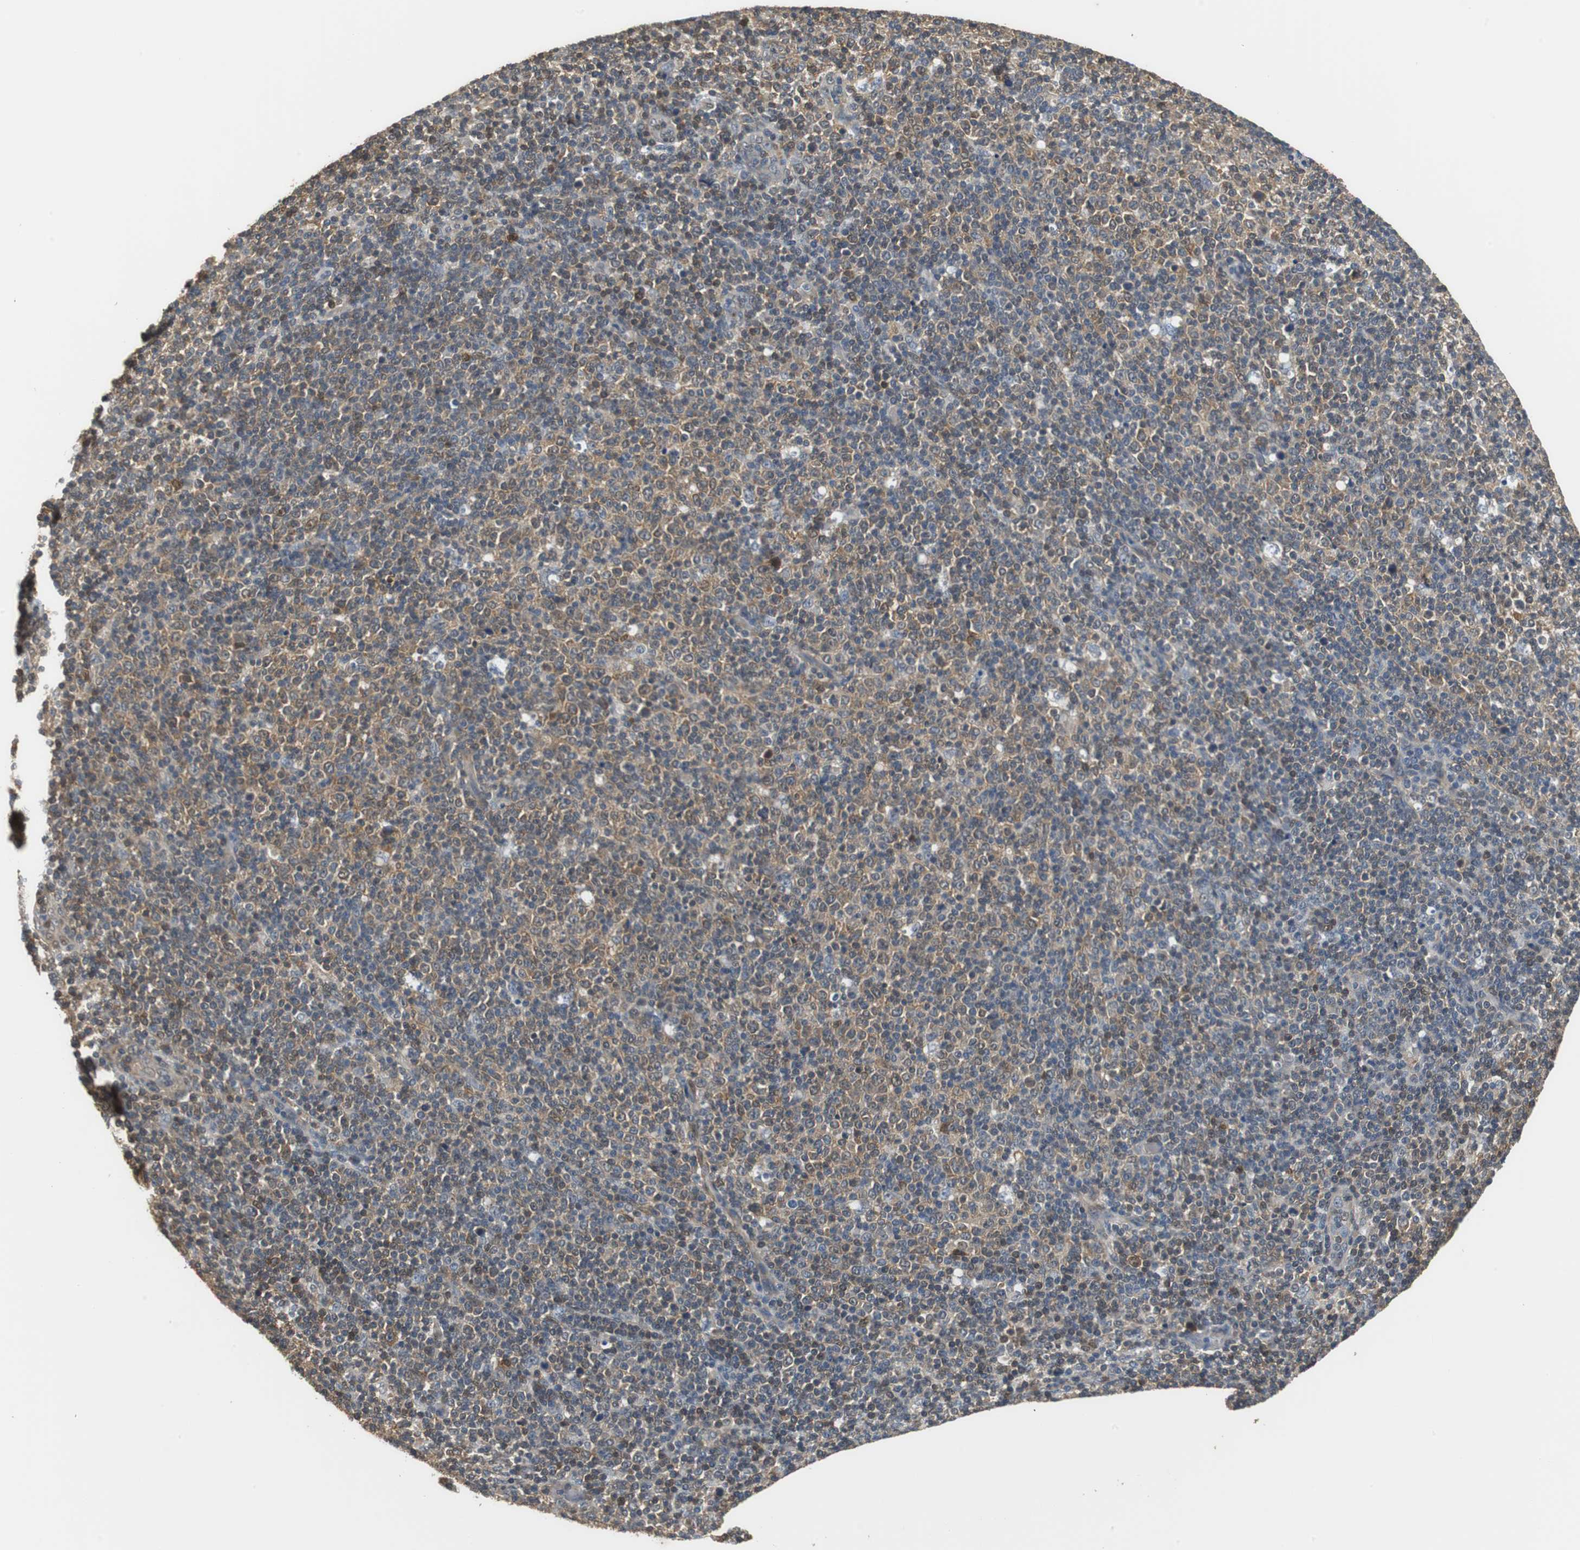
{"staining": {"intensity": "moderate", "quantity": ">75%", "location": "cytoplasmic/membranous"}, "tissue": "lymphoma", "cell_type": "Tumor cells", "image_type": "cancer", "snomed": [{"axis": "morphology", "description": "Malignant lymphoma, non-Hodgkin's type, Low grade"}, {"axis": "topography", "description": "Lymph node"}], "caption": "Low-grade malignant lymphoma, non-Hodgkin's type stained with DAB immunohistochemistry shows medium levels of moderate cytoplasmic/membranous staining in approximately >75% of tumor cells.", "gene": "UBQLN2", "patient": {"sex": "male", "age": 70}}